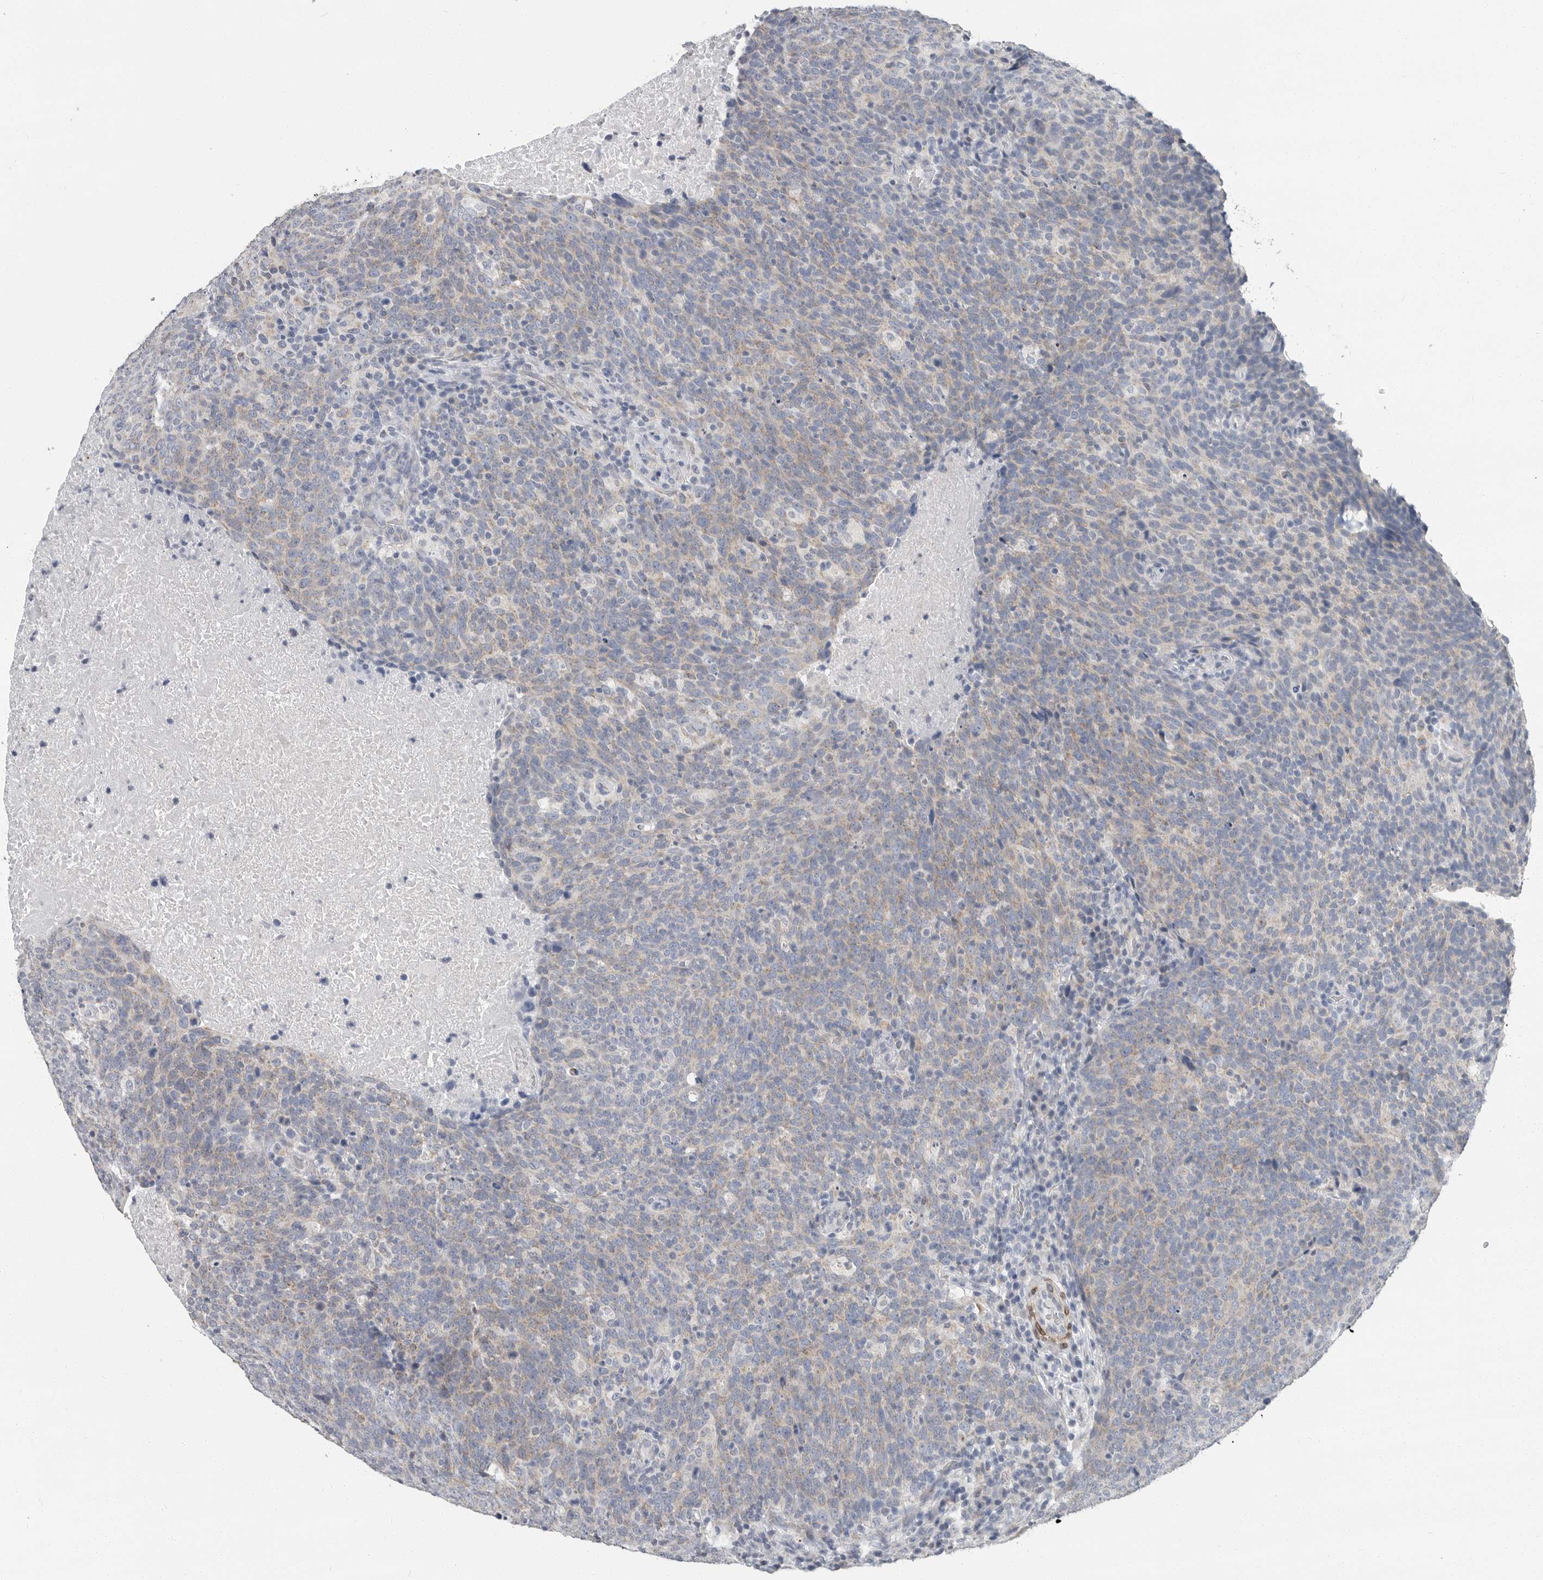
{"staining": {"intensity": "negative", "quantity": "none", "location": "none"}, "tissue": "head and neck cancer", "cell_type": "Tumor cells", "image_type": "cancer", "snomed": [{"axis": "morphology", "description": "Squamous cell carcinoma, NOS"}, {"axis": "morphology", "description": "Squamous cell carcinoma, metastatic, NOS"}, {"axis": "topography", "description": "Lymph node"}, {"axis": "topography", "description": "Head-Neck"}], "caption": "IHC image of human head and neck cancer (squamous cell carcinoma) stained for a protein (brown), which reveals no positivity in tumor cells.", "gene": "PLN", "patient": {"sex": "male", "age": 62}}